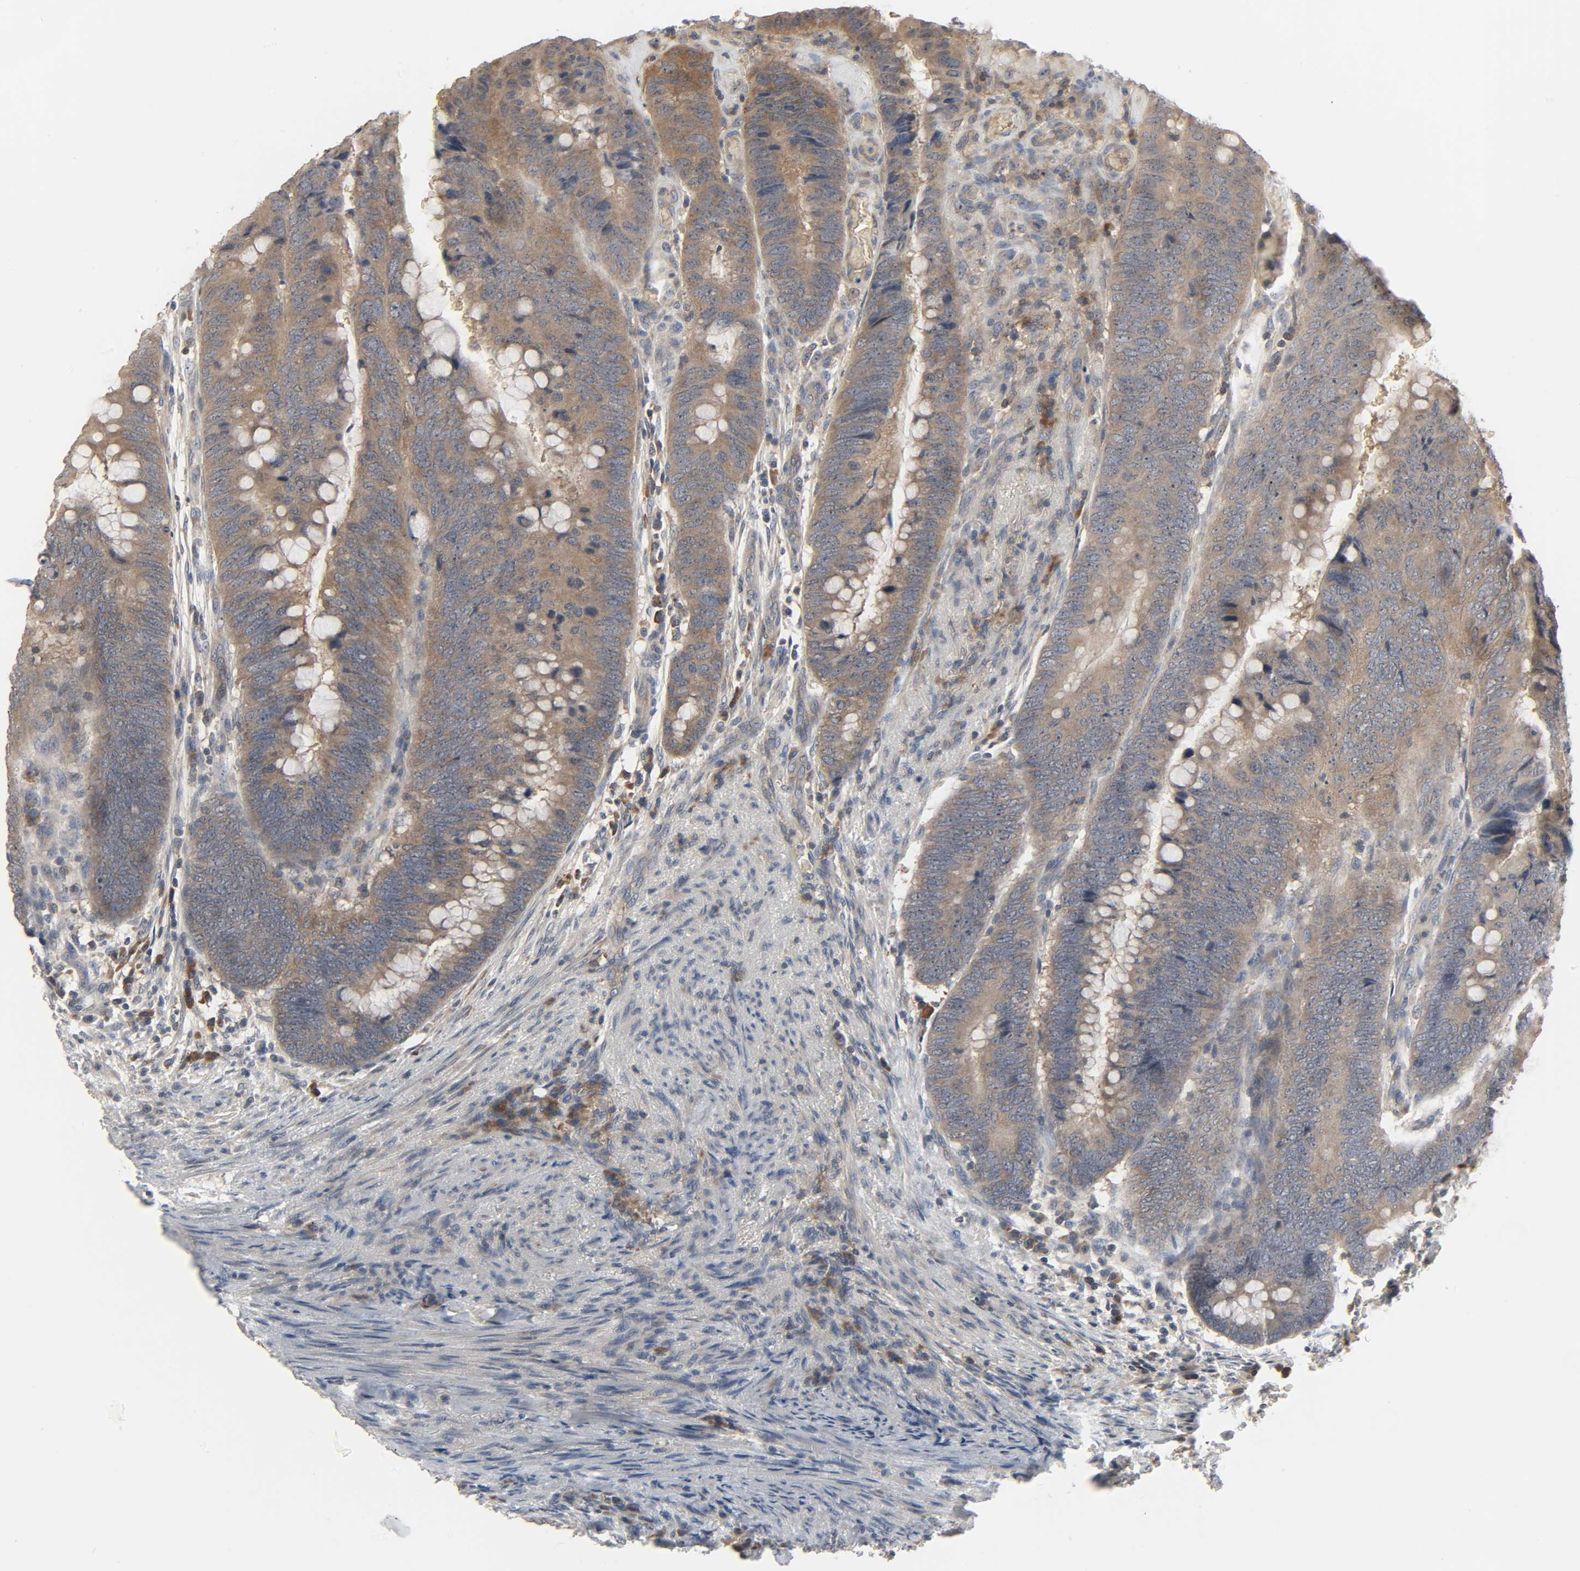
{"staining": {"intensity": "moderate", "quantity": ">75%", "location": "cytoplasmic/membranous"}, "tissue": "colorectal cancer", "cell_type": "Tumor cells", "image_type": "cancer", "snomed": [{"axis": "morphology", "description": "Normal tissue, NOS"}, {"axis": "morphology", "description": "Adenocarcinoma, NOS"}, {"axis": "topography", "description": "Rectum"}, {"axis": "topography", "description": "Peripheral nerve tissue"}], "caption": "Colorectal cancer (adenocarcinoma) tissue demonstrates moderate cytoplasmic/membranous staining in approximately >75% of tumor cells", "gene": "PLEKHA2", "patient": {"sex": "male", "age": 92}}